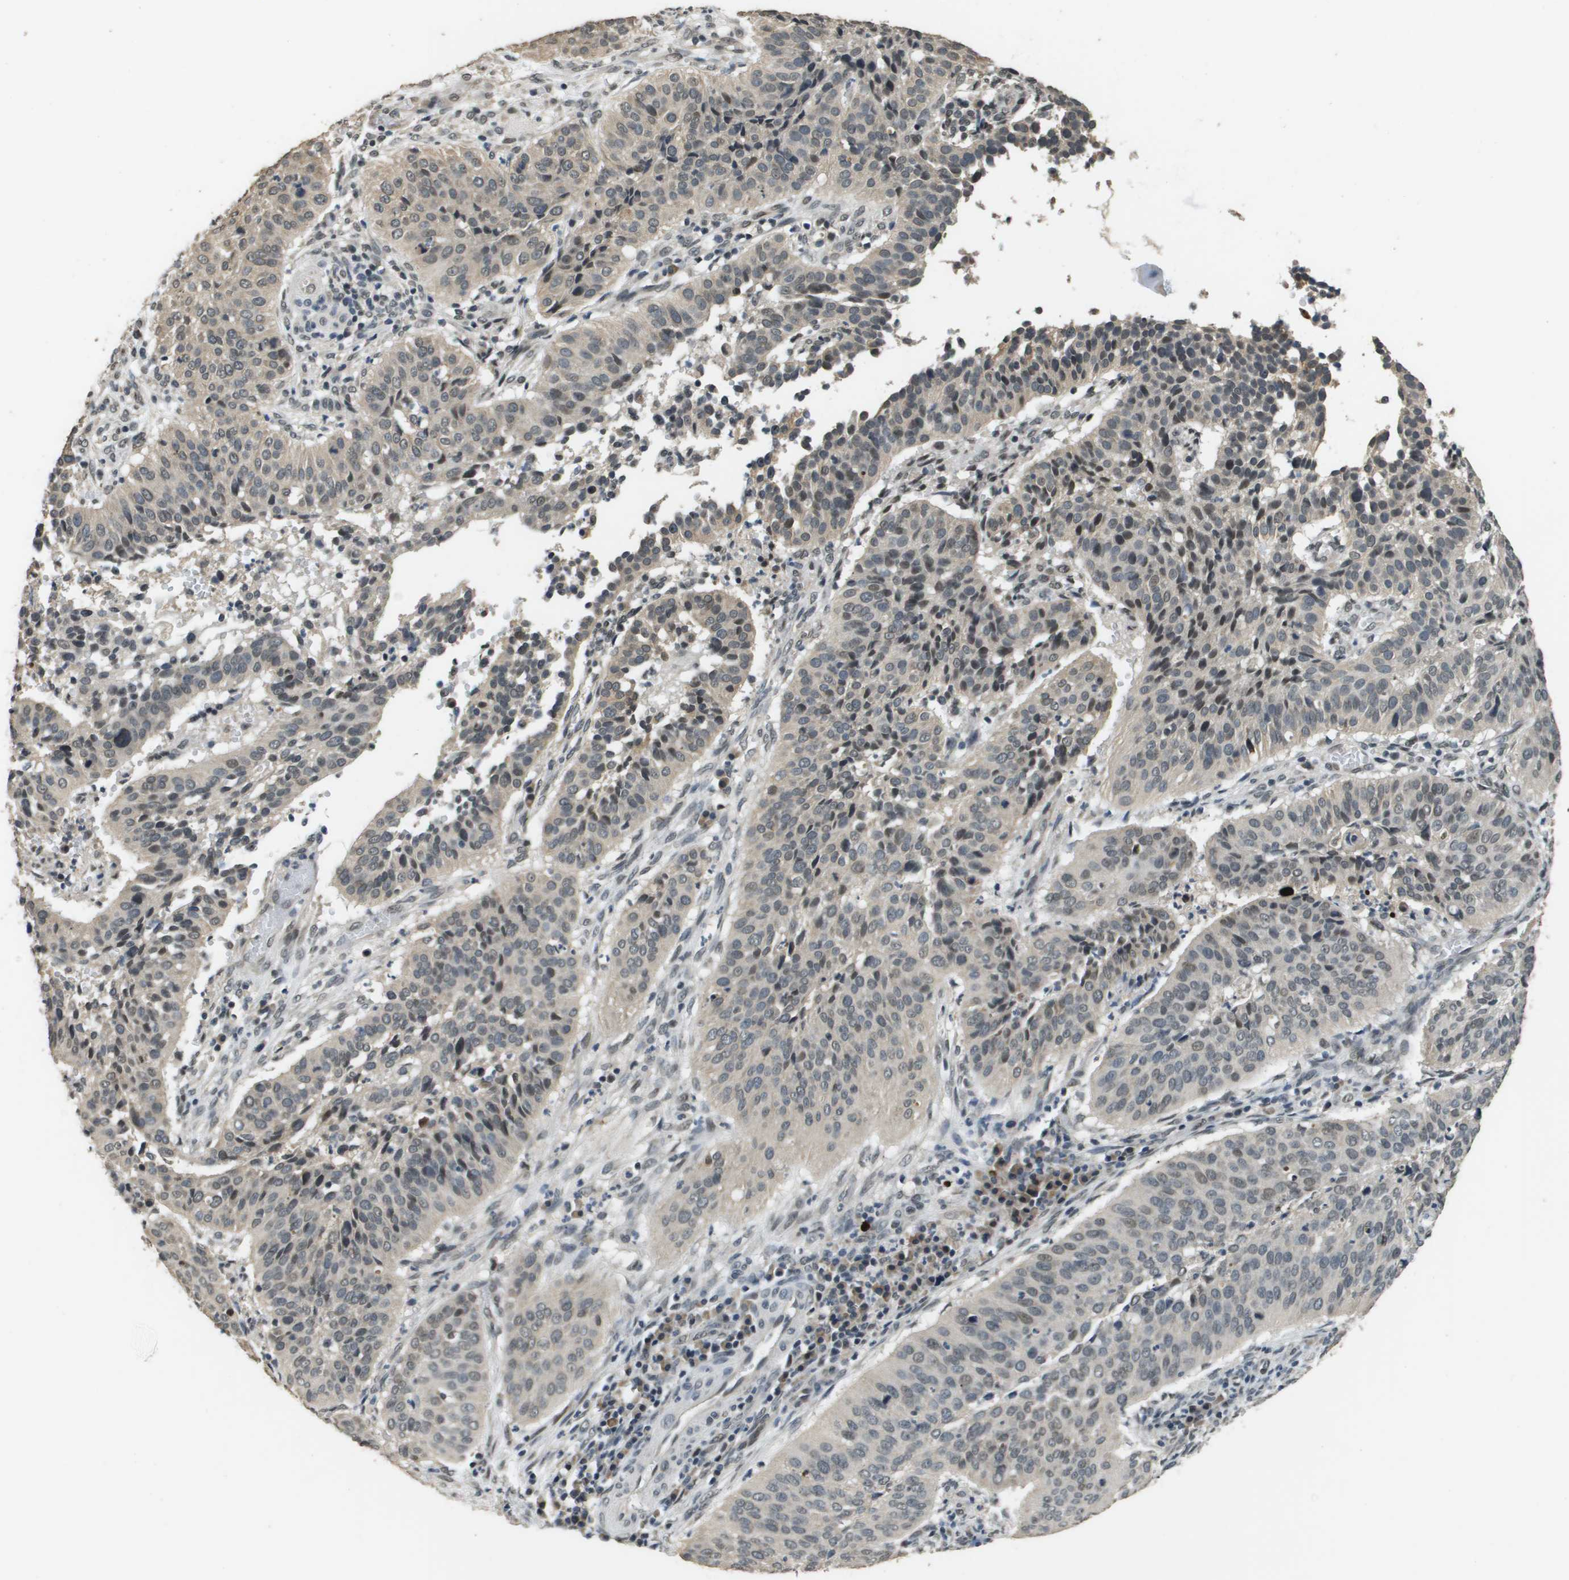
{"staining": {"intensity": "weak", "quantity": "25%-75%", "location": "nuclear"}, "tissue": "cervical cancer", "cell_type": "Tumor cells", "image_type": "cancer", "snomed": [{"axis": "morphology", "description": "Normal tissue, NOS"}, {"axis": "morphology", "description": "Squamous cell carcinoma, NOS"}, {"axis": "topography", "description": "Cervix"}], "caption": "Cervical cancer stained with IHC shows weak nuclear positivity in approximately 25%-75% of tumor cells.", "gene": "FANCC", "patient": {"sex": "female", "age": 39}}